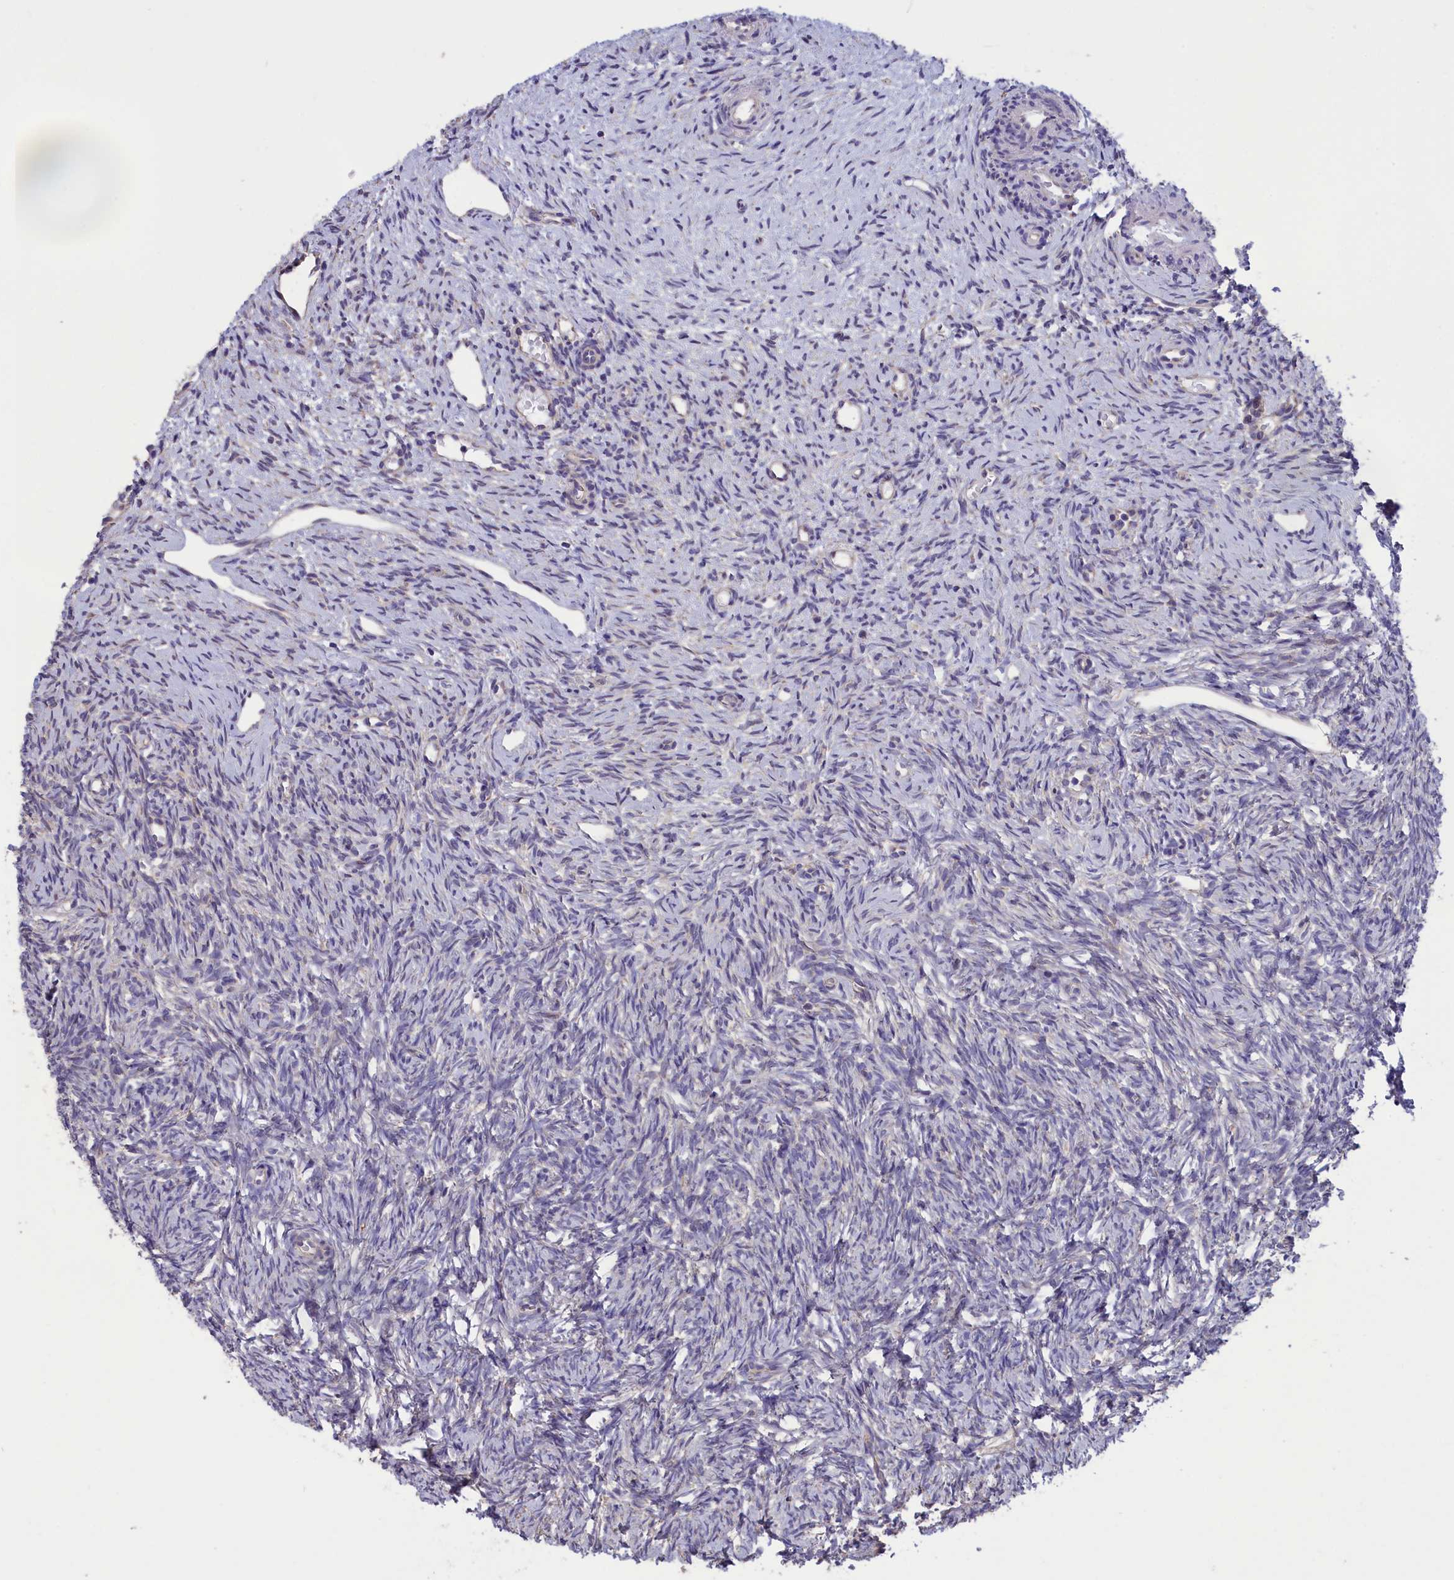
{"staining": {"intensity": "negative", "quantity": "none", "location": "none"}, "tissue": "ovary", "cell_type": "Ovarian stroma cells", "image_type": "normal", "snomed": [{"axis": "morphology", "description": "Normal tissue, NOS"}, {"axis": "topography", "description": "Ovary"}], "caption": "IHC histopathology image of normal ovary stained for a protein (brown), which displays no staining in ovarian stroma cells. (DAB (3,3'-diaminobenzidine) immunohistochemistry with hematoxylin counter stain).", "gene": "CYP2U1", "patient": {"sex": "female", "age": 51}}